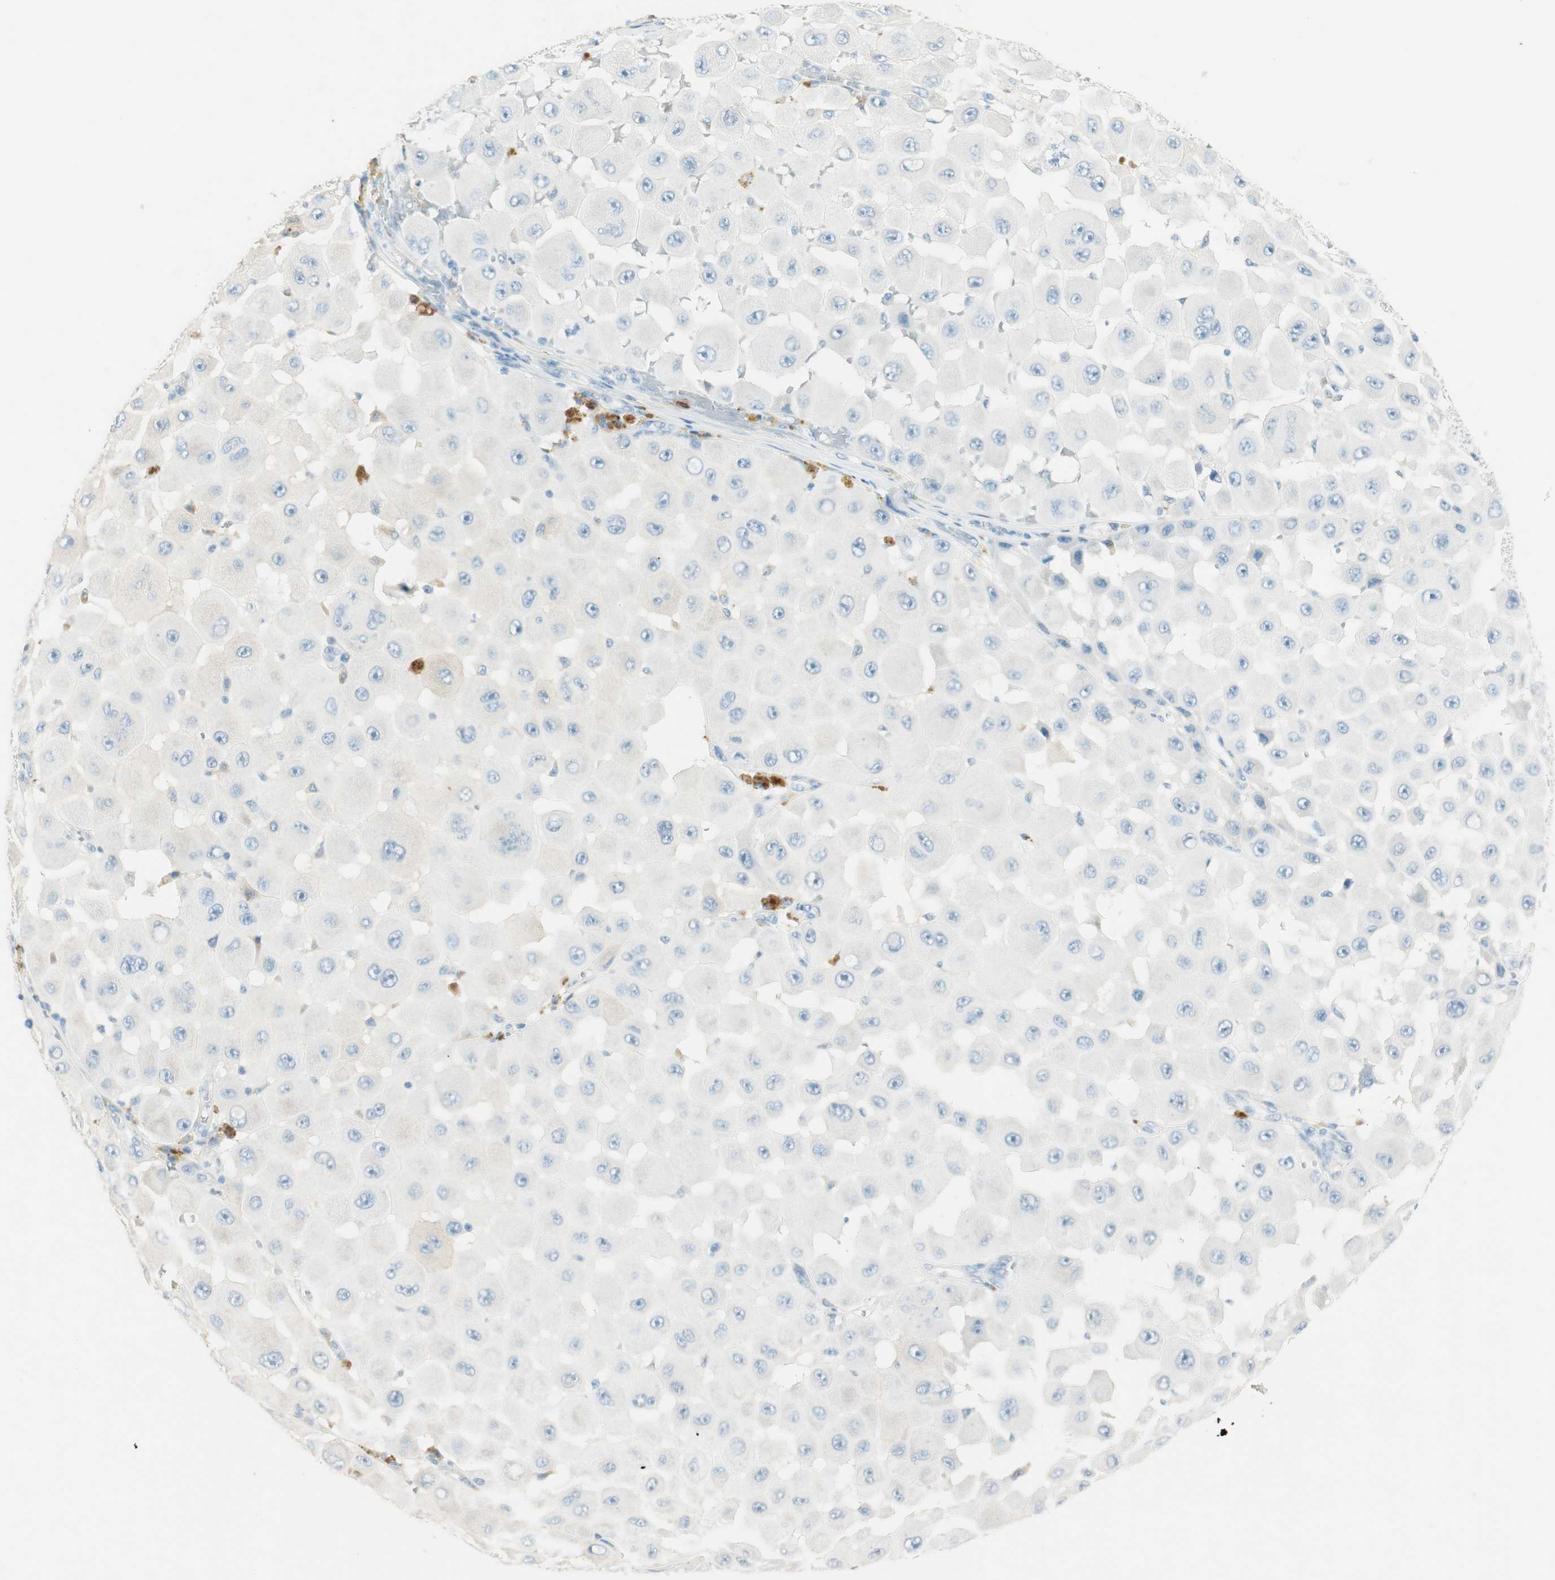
{"staining": {"intensity": "negative", "quantity": "none", "location": "none"}, "tissue": "melanoma", "cell_type": "Tumor cells", "image_type": "cancer", "snomed": [{"axis": "morphology", "description": "Malignant melanoma, NOS"}, {"axis": "topography", "description": "Skin"}], "caption": "This micrograph is of melanoma stained with immunohistochemistry (IHC) to label a protein in brown with the nuclei are counter-stained blue. There is no positivity in tumor cells.", "gene": "HPGD", "patient": {"sex": "female", "age": 81}}